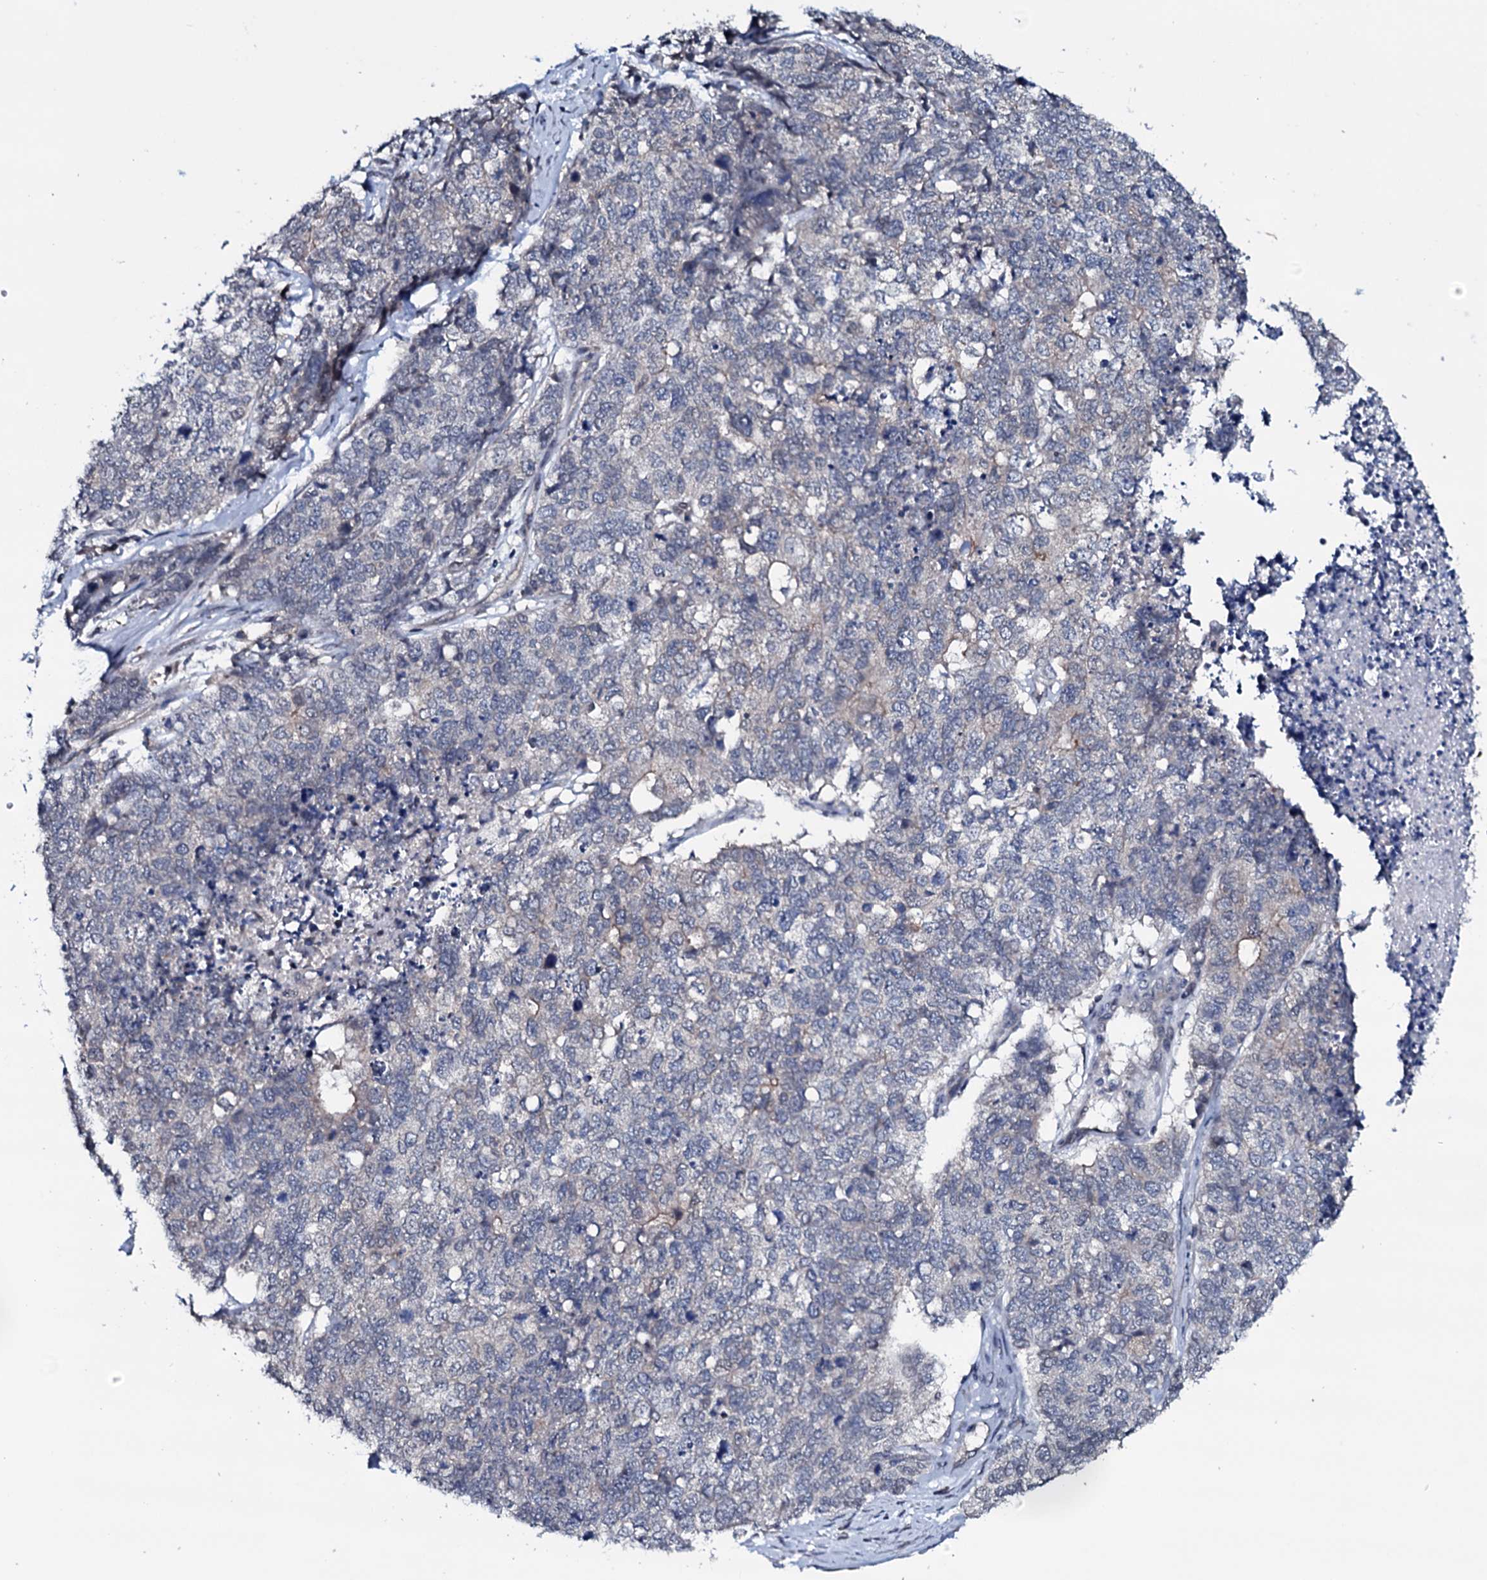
{"staining": {"intensity": "negative", "quantity": "none", "location": "none"}, "tissue": "cervical cancer", "cell_type": "Tumor cells", "image_type": "cancer", "snomed": [{"axis": "morphology", "description": "Squamous cell carcinoma, NOS"}, {"axis": "topography", "description": "Cervix"}], "caption": "Cervical cancer was stained to show a protein in brown. There is no significant positivity in tumor cells.", "gene": "OGFOD2", "patient": {"sex": "female", "age": 63}}